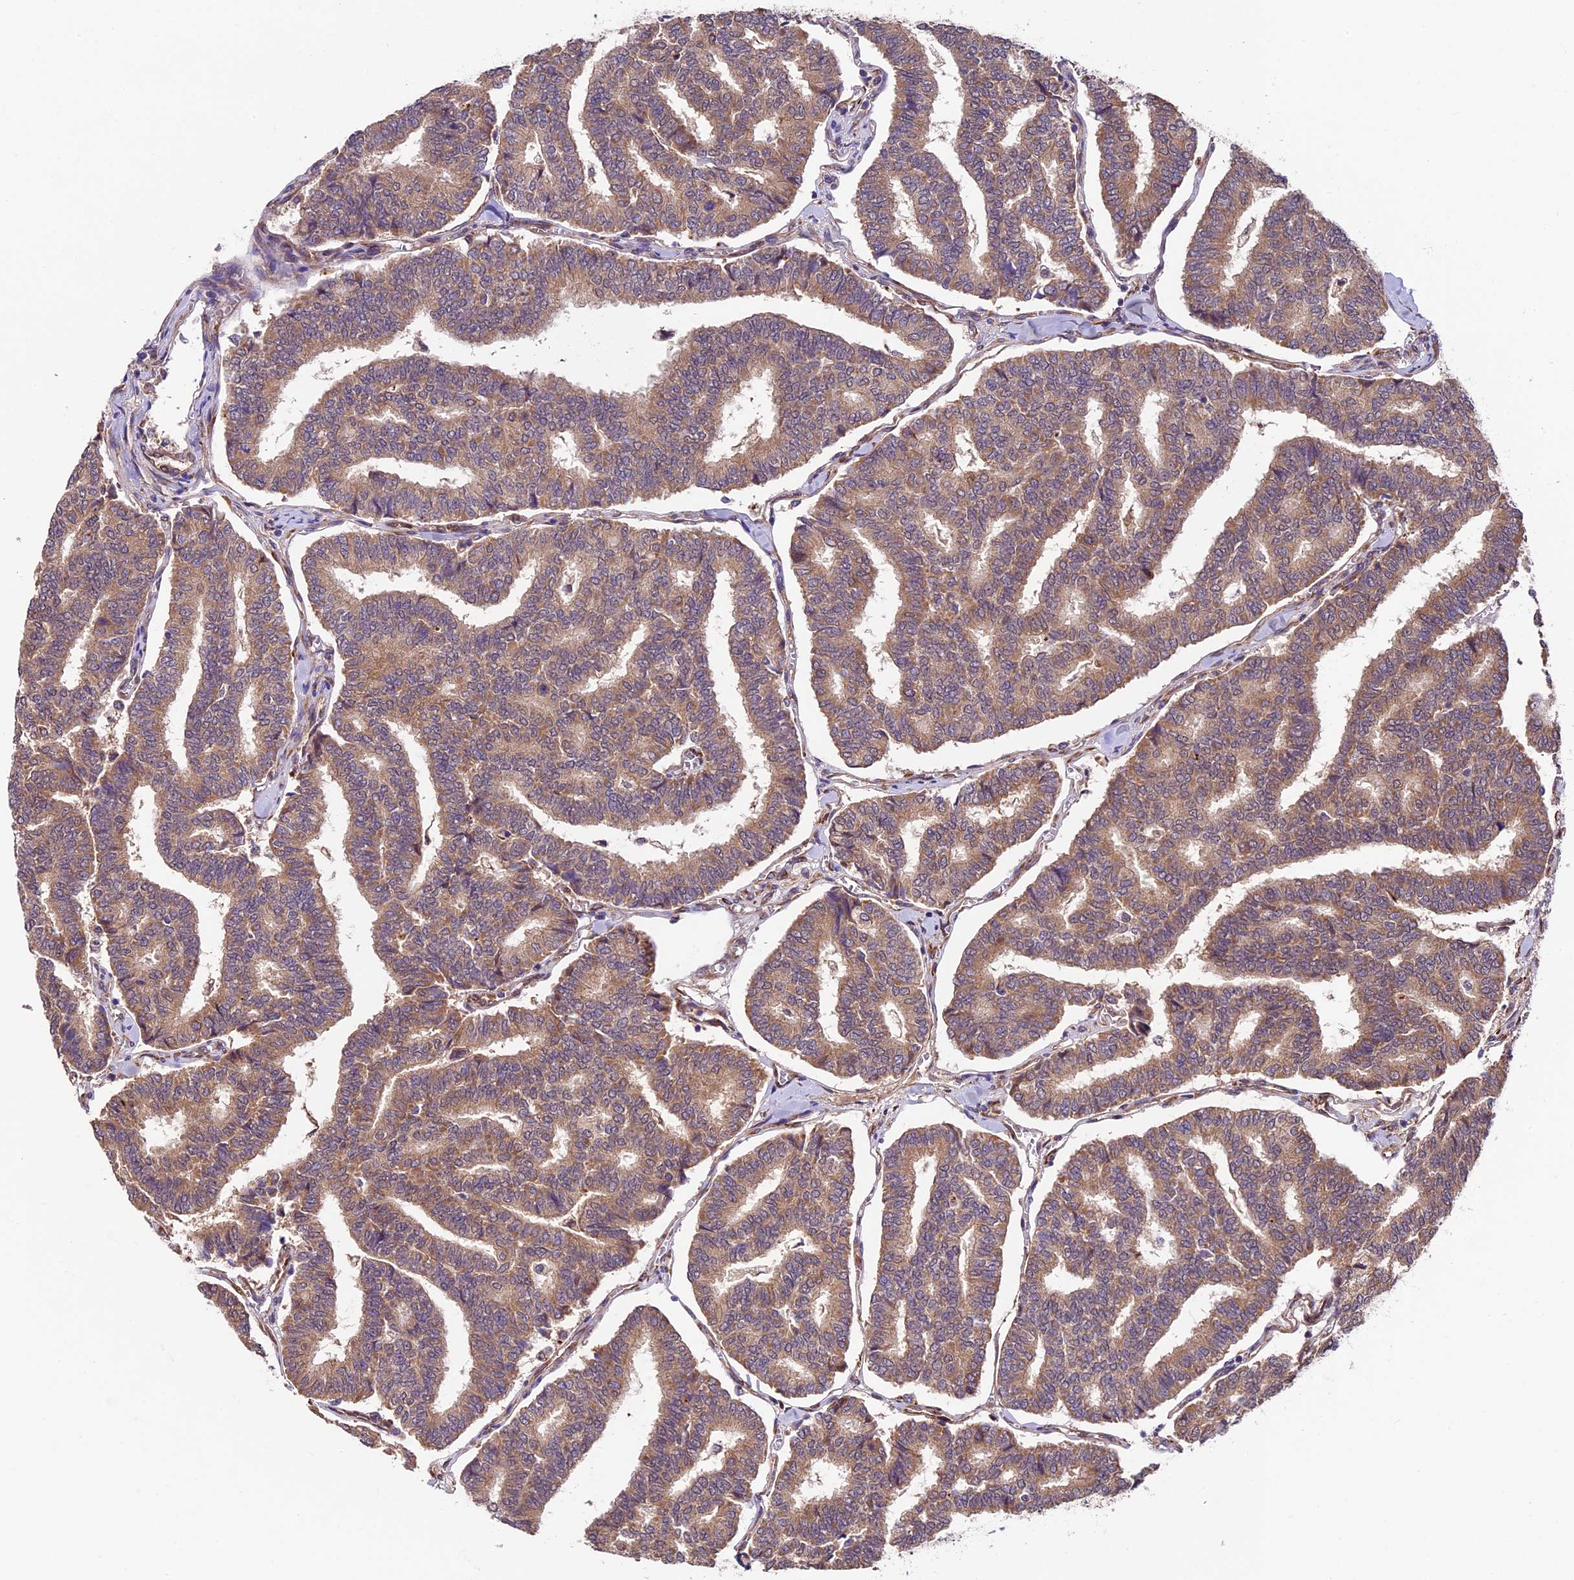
{"staining": {"intensity": "weak", "quantity": ">75%", "location": "cytoplasmic/membranous"}, "tissue": "thyroid cancer", "cell_type": "Tumor cells", "image_type": "cancer", "snomed": [{"axis": "morphology", "description": "Papillary adenocarcinoma, NOS"}, {"axis": "topography", "description": "Thyroid gland"}], "caption": "This histopathology image demonstrates IHC staining of papillary adenocarcinoma (thyroid), with low weak cytoplasmic/membranous positivity in about >75% of tumor cells.", "gene": "LSM7", "patient": {"sex": "female", "age": 35}}